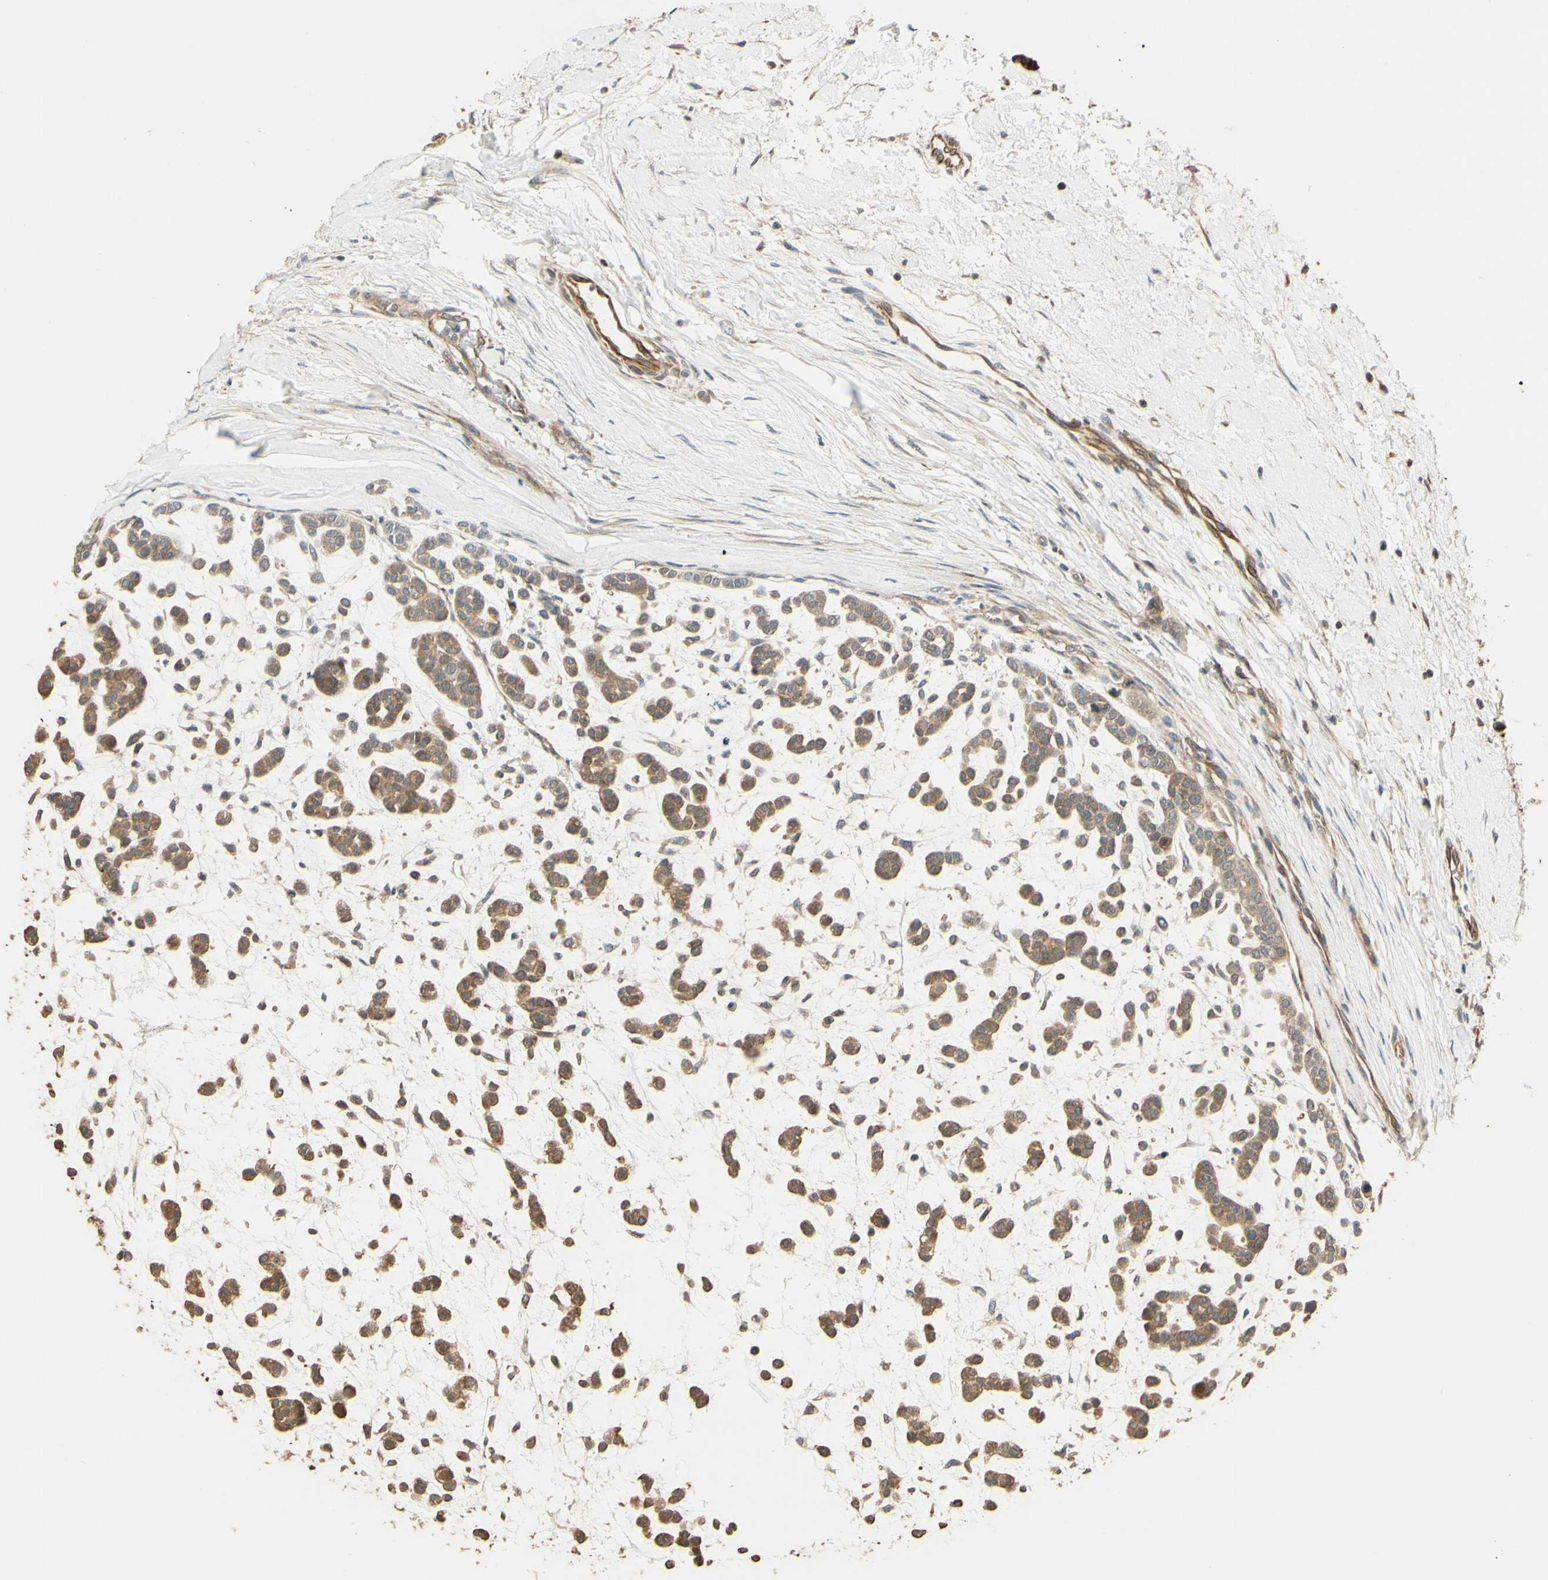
{"staining": {"intensity": "moderate", "quantity": ">75%", "location": "cytoplasmic/membranous"}, "tissue": "head and neck cancer", "cell_type": "Tumor cells", "image_type": "cancer", "snomed": [{"axis": "morphology", "description": "Adenocarcinoma, NOS"}, {"axis": "morphology", "description": "Adenoma, NOS"}, {"axis": "topography", "description": "Head-Neck"}], "caption": "Head and neck cancer tissue demonstrates moderate cytoplasmic/membranous staining in approximately >75% of tumor cells, visualized by immunohistochemistry.", "gene": "AGER", "patient": {"sex": "female", "age": 55}}